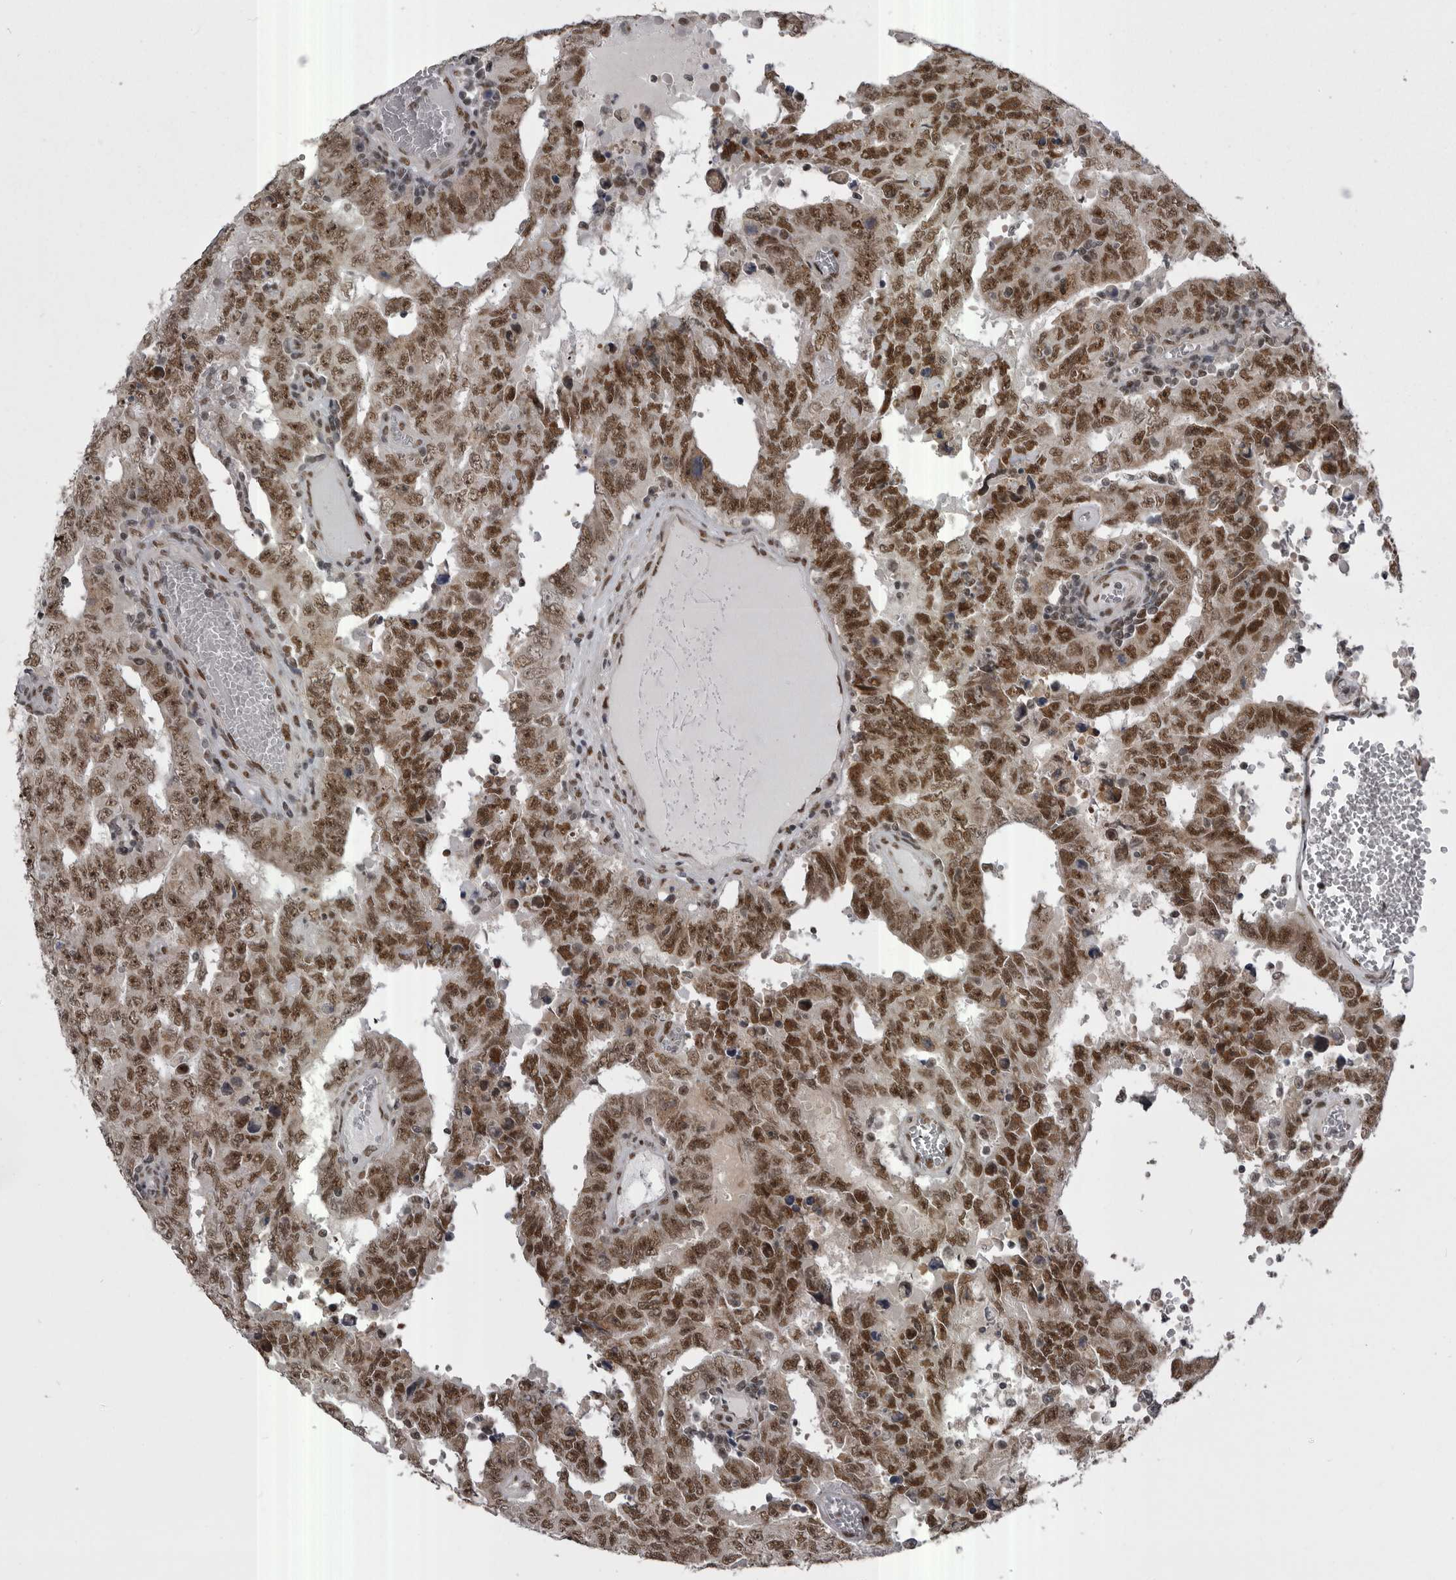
{"staining": {"intensity": "strong", "quantity": ">75%", "location": "nuclear"}, "tissue": "testis cancer", "cell_type": "Tumor cells", "image_type": "cancer", "snomed": [{"axis": "morphology", "description": "Carcinoma, Embryonal, NOS"}, {"axis": "topography", "description": "Testis"}], "caption": "Testis cancer (embryonal carcinoma) was stained to show a protein in brown. There is high levels of strong nuclear expression in about >75% of tumor cells. (DAB = brown stain, brightfield microscopy at high magnification).", "gene": "MEPCE", "patient": {"sex": "male", "age": 26}}